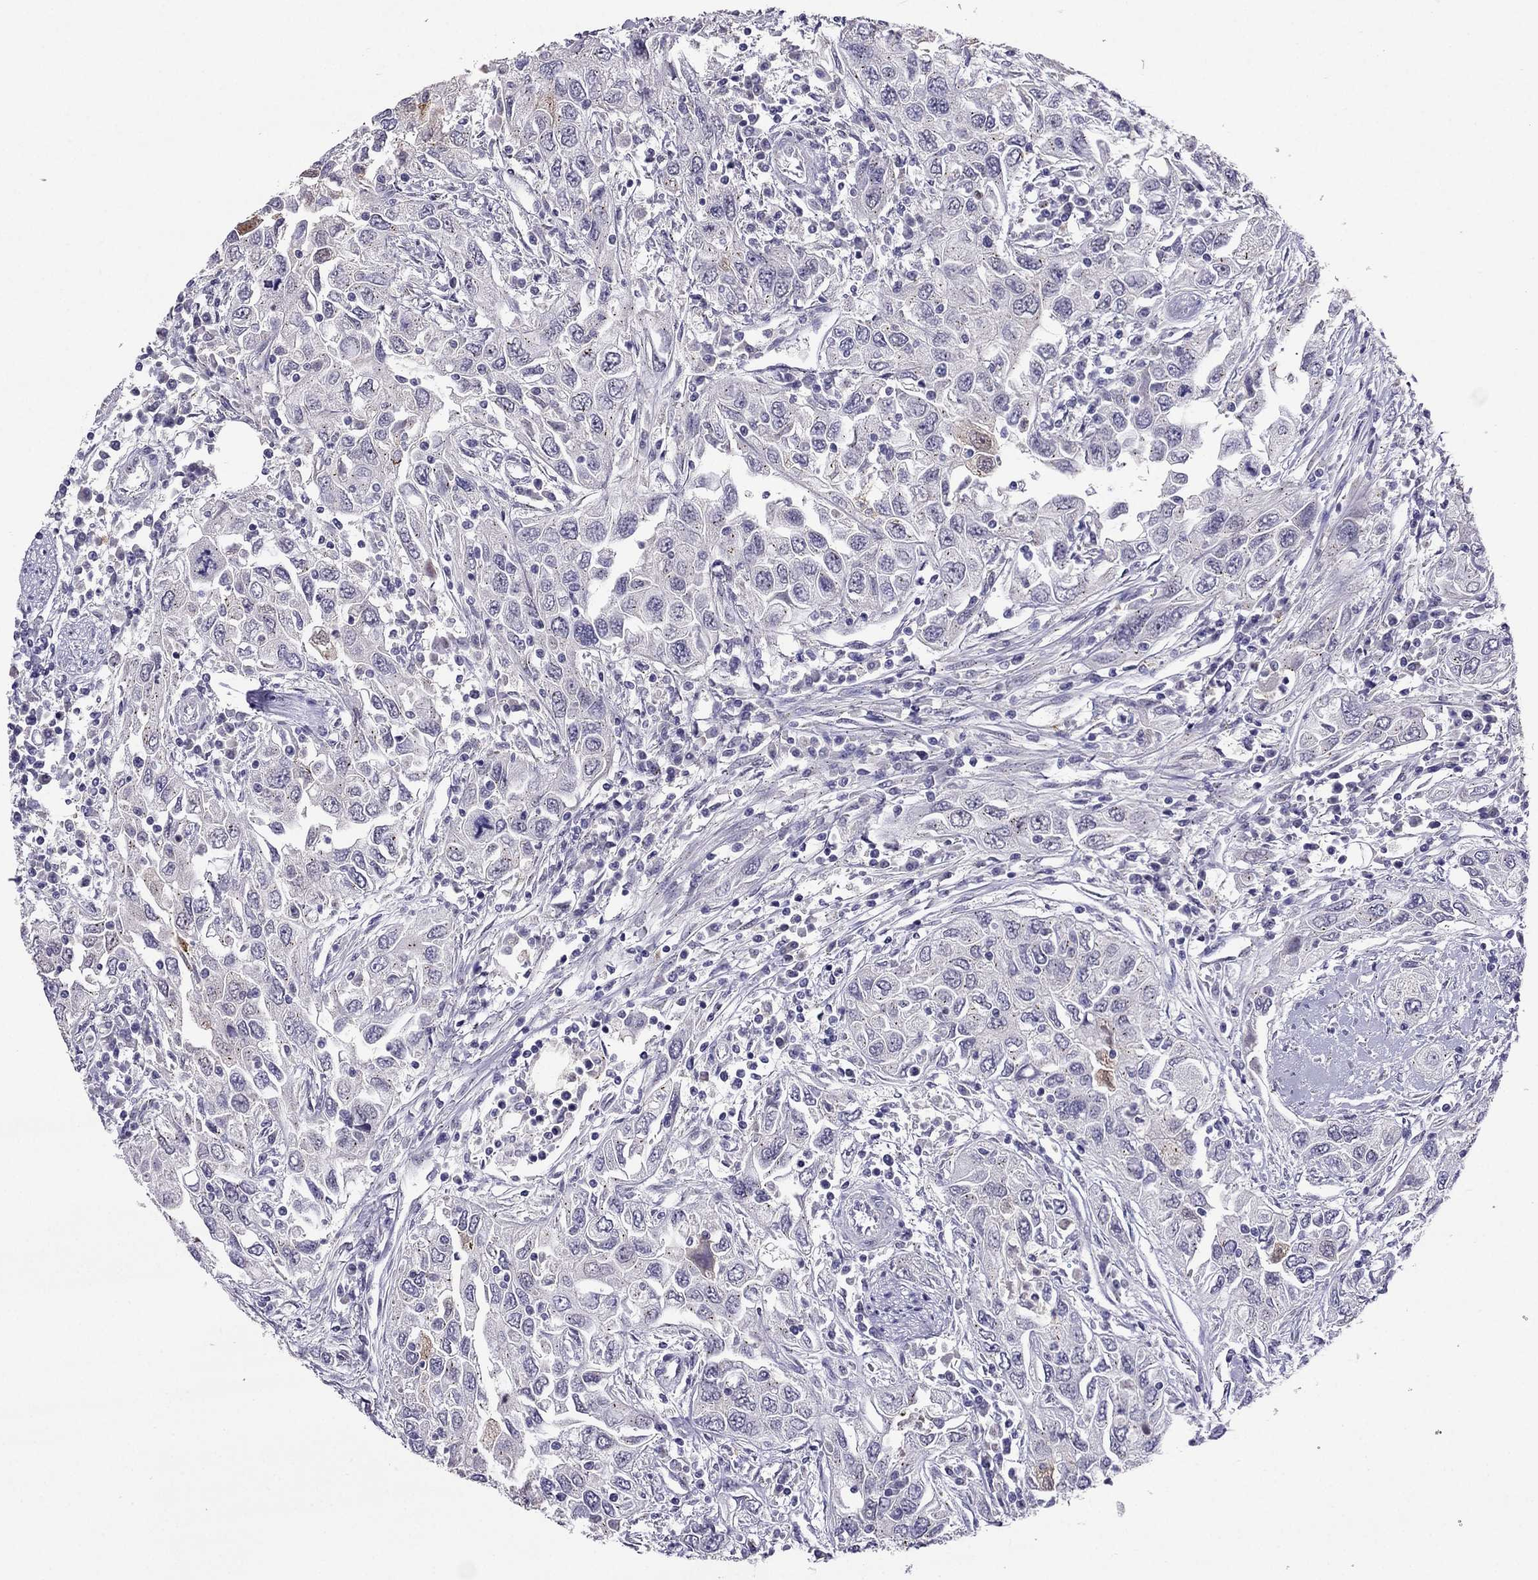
{"staining": {"intensity": "negative", "quantity": "none", "location": "none"}, "tissue": "urothelial cancer", "cell_type": "Tumor cells", "image_type": "cancer", "snomed": [{"axis": "morphology", "description": "Urothelial carcinoma, High grade"}, {"axis": "topography", "description": "Urinary bladder"}], "caption": "High-grade urothelial carcinoma was stained to show a protein in brown. There is no significant staining in tumor cells. (DAB (3,3'-diaminobenzidine) immunohistochemistry visualized using brightfield microscopy, high magnification).", "gene": "MYBPH", "patient": {"sex": "male", "age": 76}}